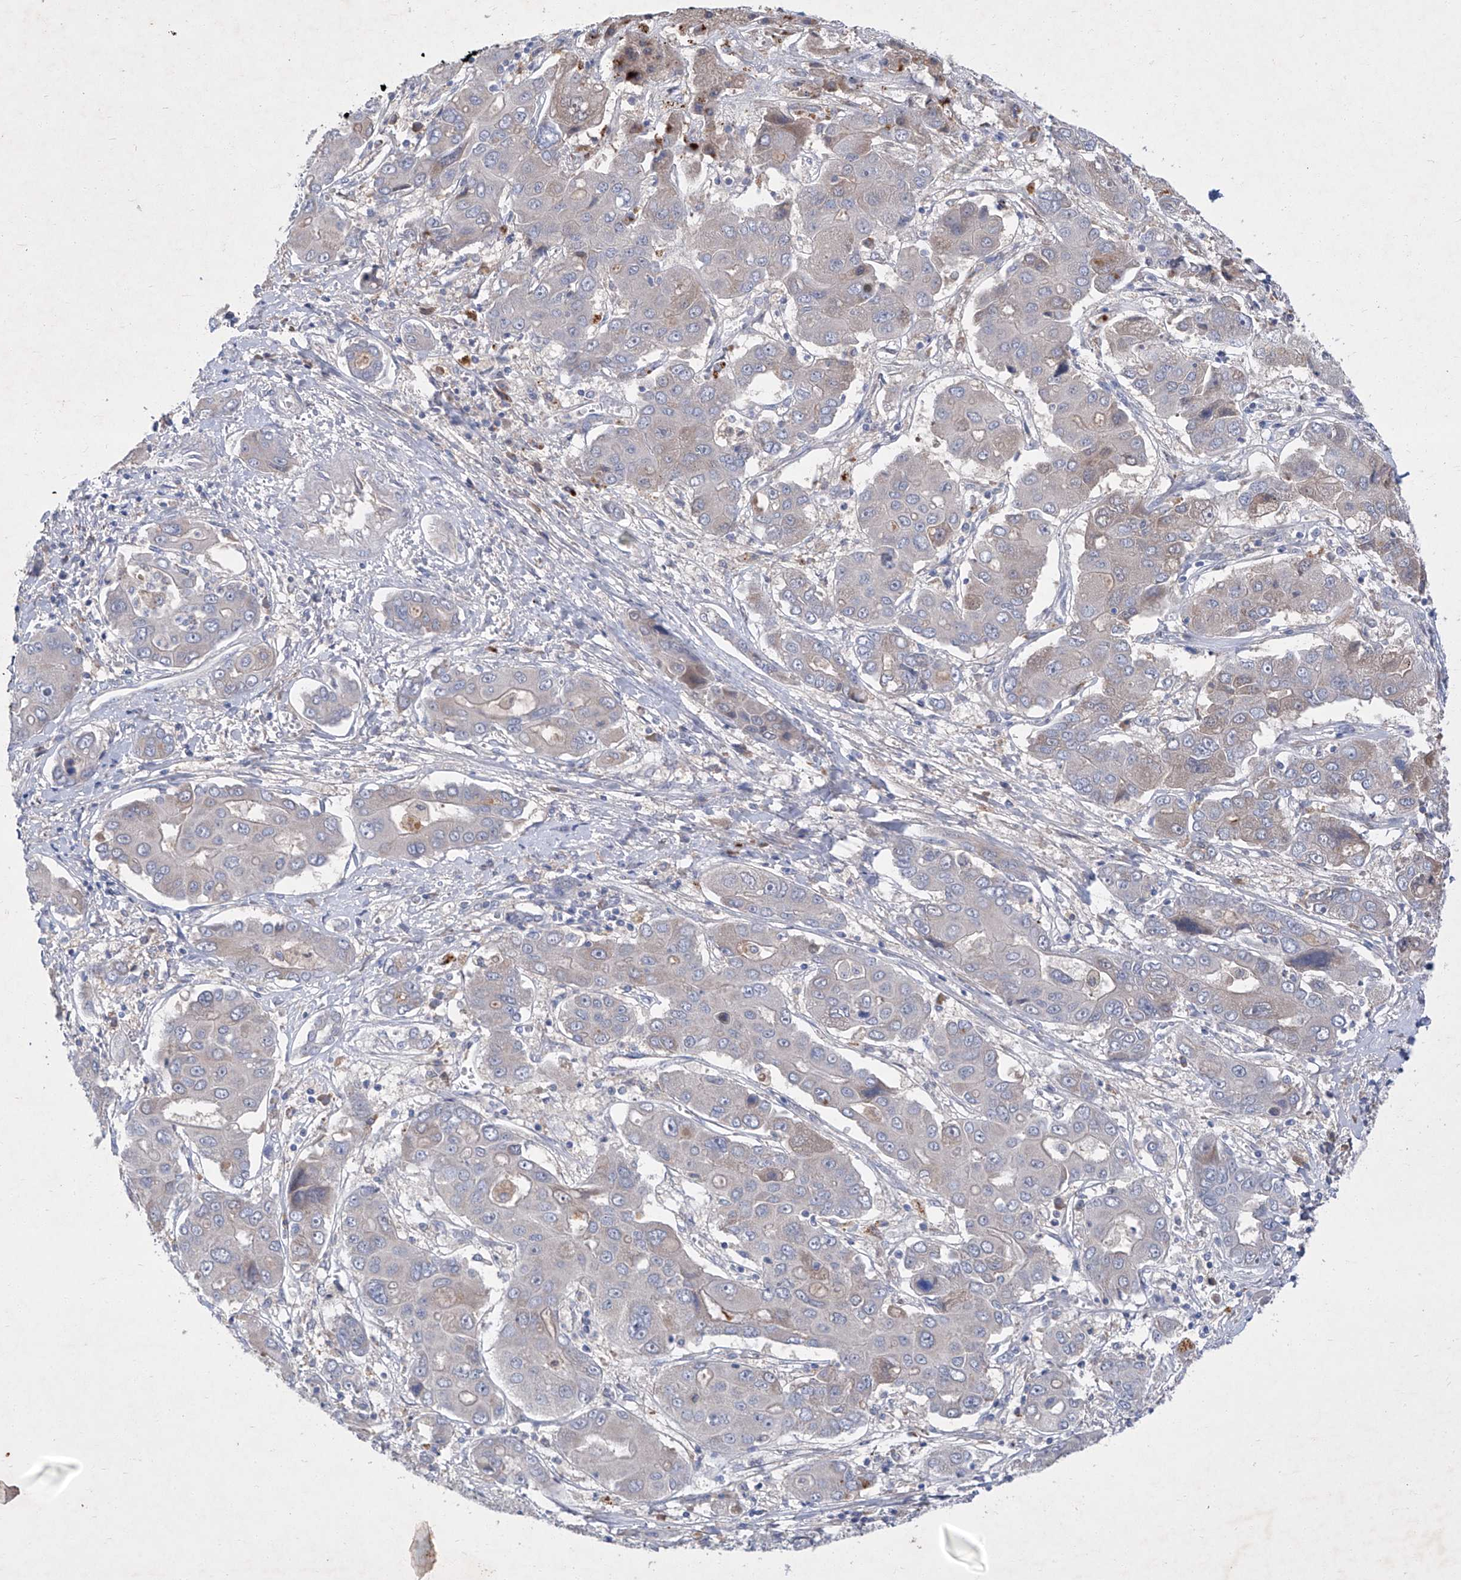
{"staining": {"intensity": "weak", "quantity": "<25%", "location": "cytoplasmic/membranous"}, "tissue": "liver cancer", "cell_type": "Tumor cells", "image_type": "cancer", "snomed": [{"axis": "morphology", "description": "Cholangiocarcinoma"}, {"axis": "topography", "description": "Liver"}], "caption": "Immunohistochemistry (IHC) of liver cancer reveals no staining in tumor cells. (Brightfield microscopy of DAB (3,3'-diaminobenzidine) immunohistochemistry at high magnification).", "gene": "SBK2", "patient": {"sex": "male", "age": 67}}